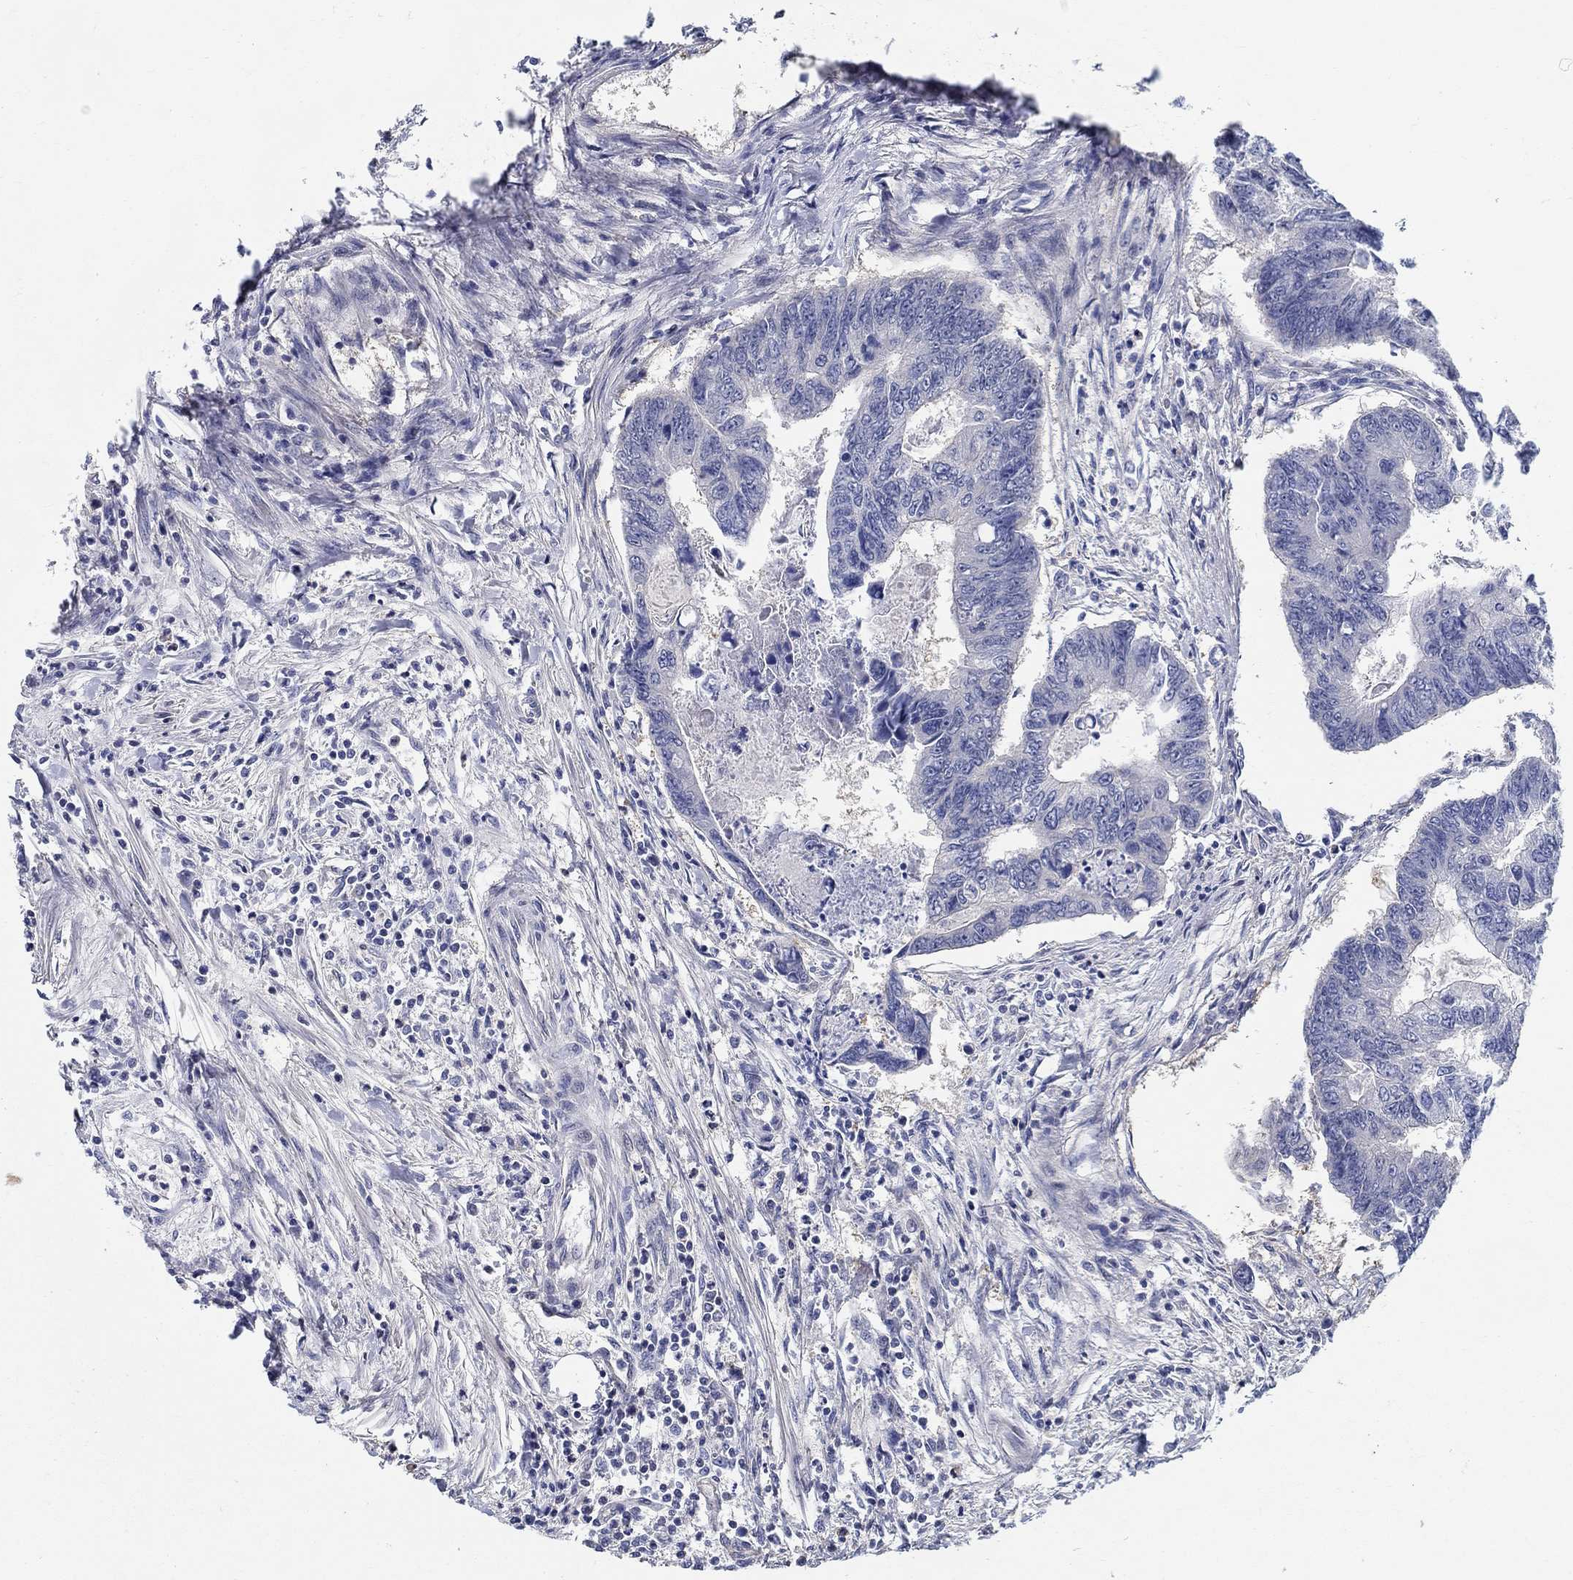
{"staining": {"intensity": "negative", "quantity": "none", "location": "none"}, "tissue": "colorectal cancer", "cell_type": "Tumor cells", "image_type": "cancer", "snomed": [{"axis": "morphology", "description": "Adenocarcinoma, NOS"}, {"axis": "topography", "description": "Colon"}], "caption": "An immunohistochemistry (IHC) image of colorectal cancer is shown. There is no staining in tumor cells of colorectal cancer.", "gene": "C16orf46", "patient": {"sex": "female", "age": 65}}